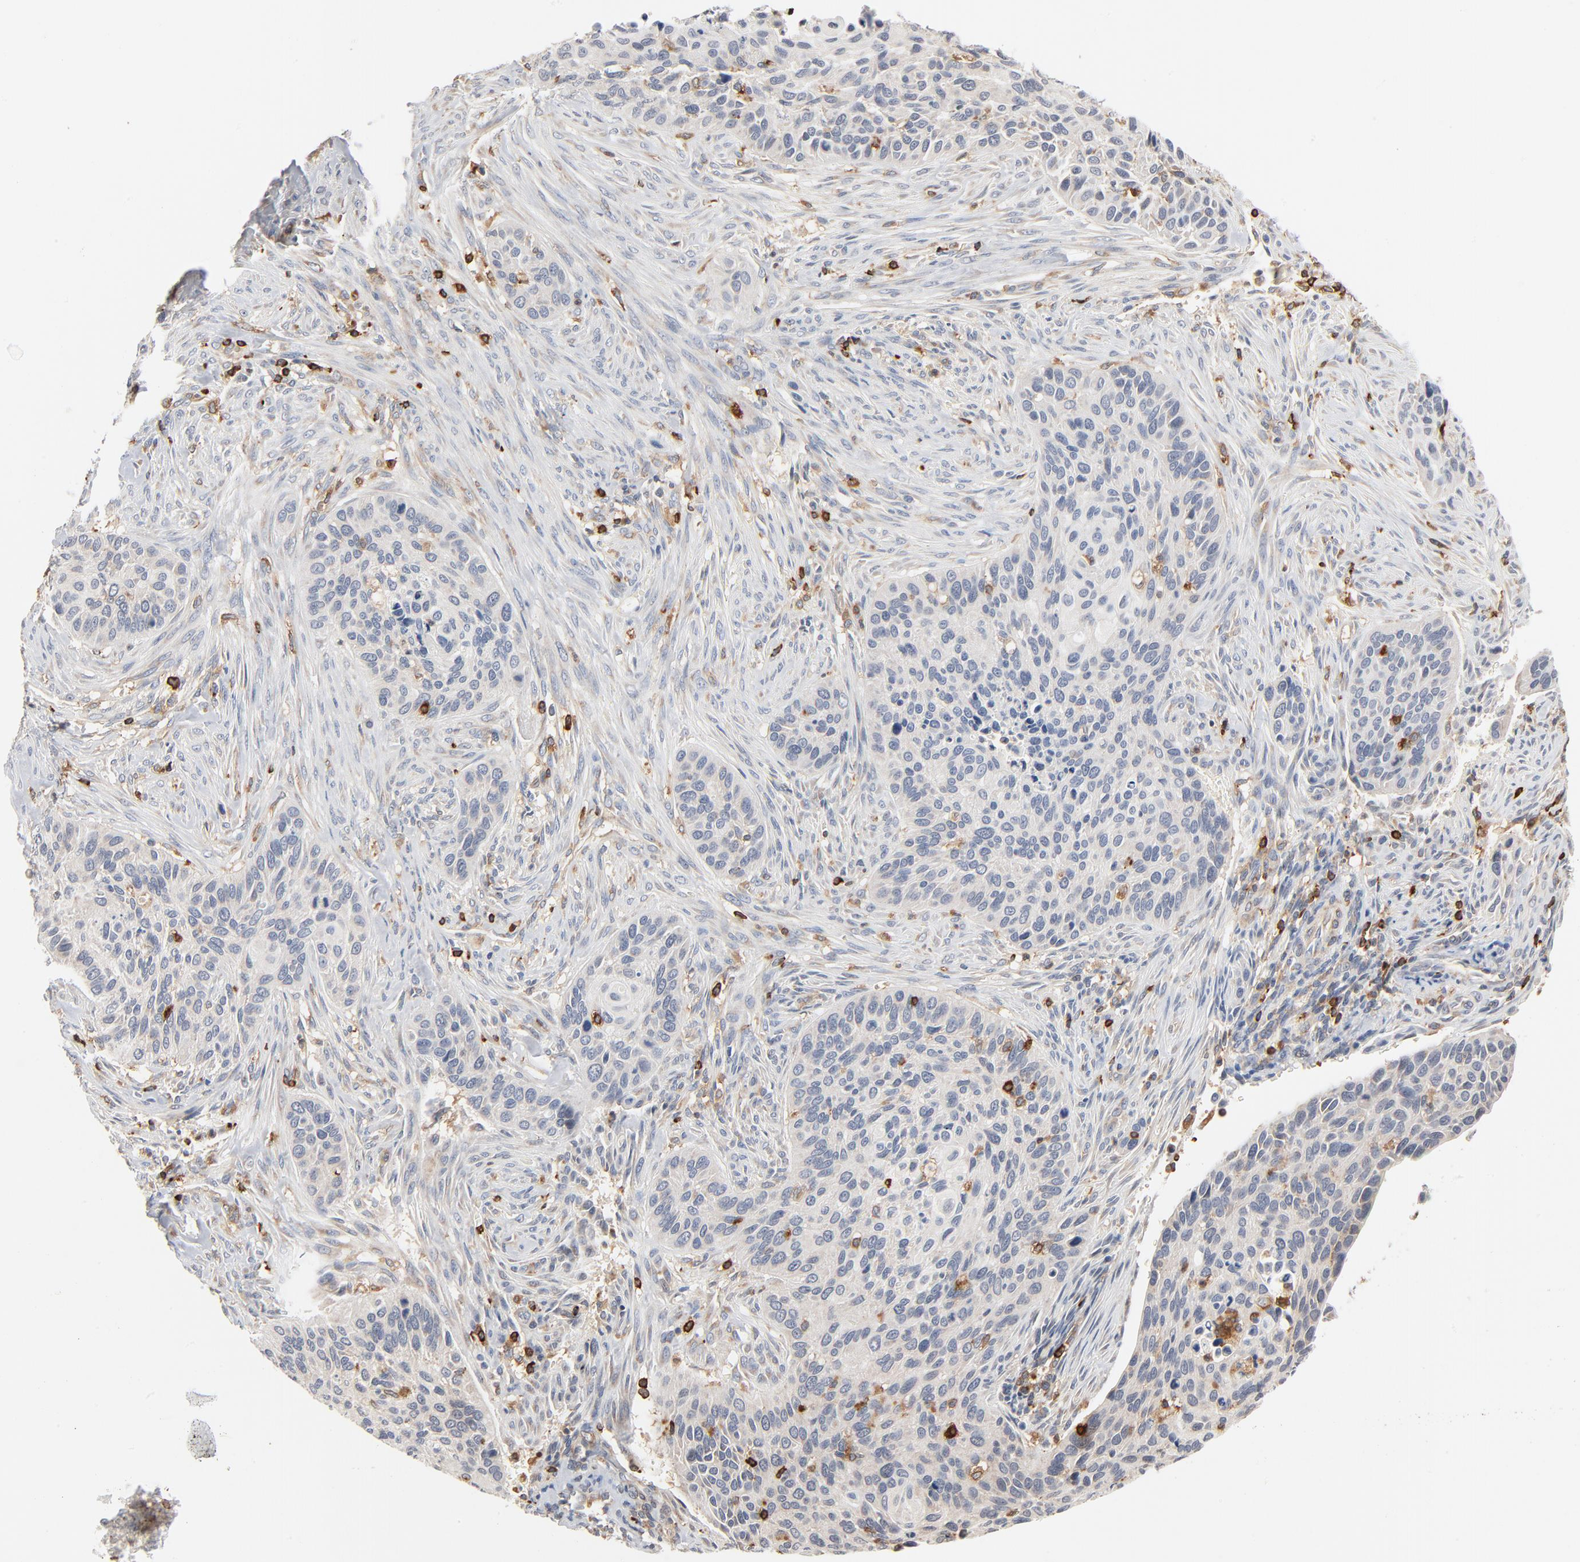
{"staining": {"intensity": "negative", "quantity": "none", "location": "none"}, "tissue": "cervical cancer", "cell_type": "Tumor cells", "image_type": "cancer", "snomed": [{"axis": "morphology", "description": "Adenocarcinoma, NOS"}, {"axis": "topography", "description": "Cervix"}], "caption": "Human cervical adenocarcinoma stained for a protein using IHC shows no staining in tumor cells.", "gene": "SH3KBP1", "patient": {"sex": "female", "age": 29}}